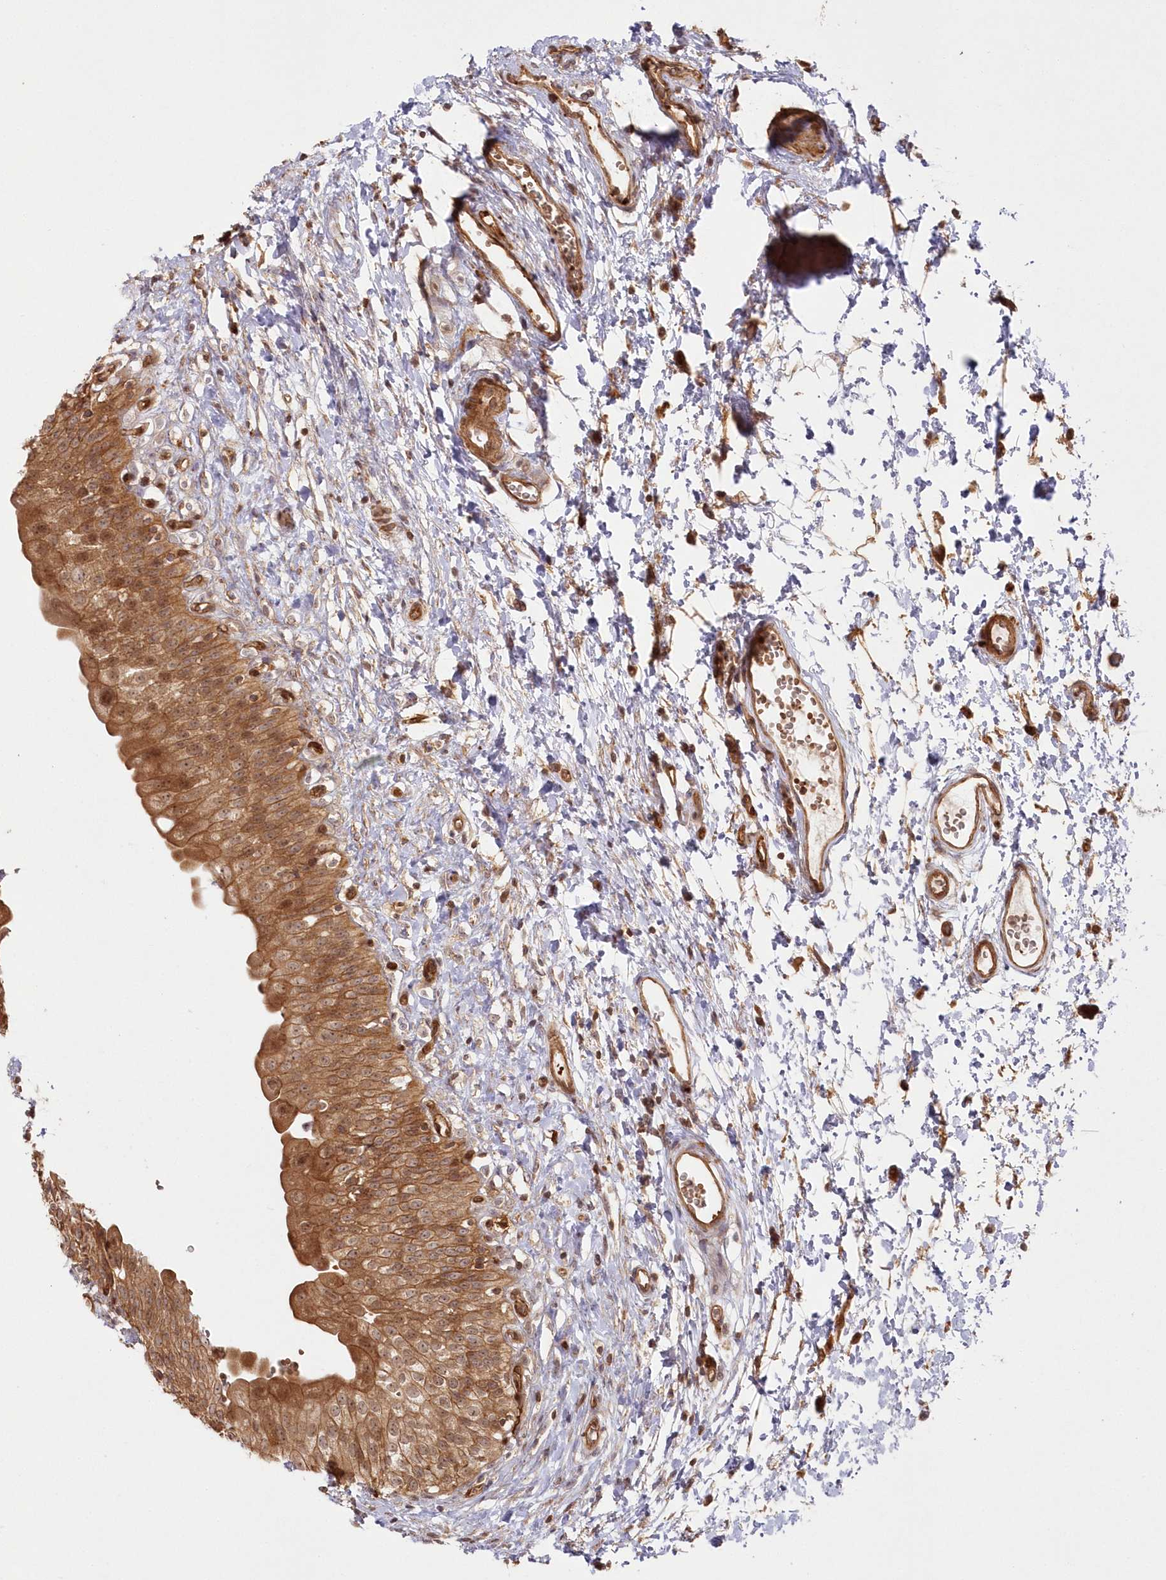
{"staining": {"intensity": "moderate", "quantity": ">75%", "location": "cytoplasmic/membranous,nuclear"}, "tissue": "urinary bladder", "cell_type": "Urothelial cells", "image_type": "normal", "snomed": [{"axis": "morphology", "description": "Normal tissue, NOS"}, {"axis": "topography", "description": "Urinary bladder"}], "caption": "This is a micrograph of immunohistochemistry staining of unremarkable urinary bladder, which shows moderate positivity in the cytoplasmic/membranous,nuclear of urothelial cells.", "gene": "RGCC", "patient": {"sex": "male", "age": 51}}